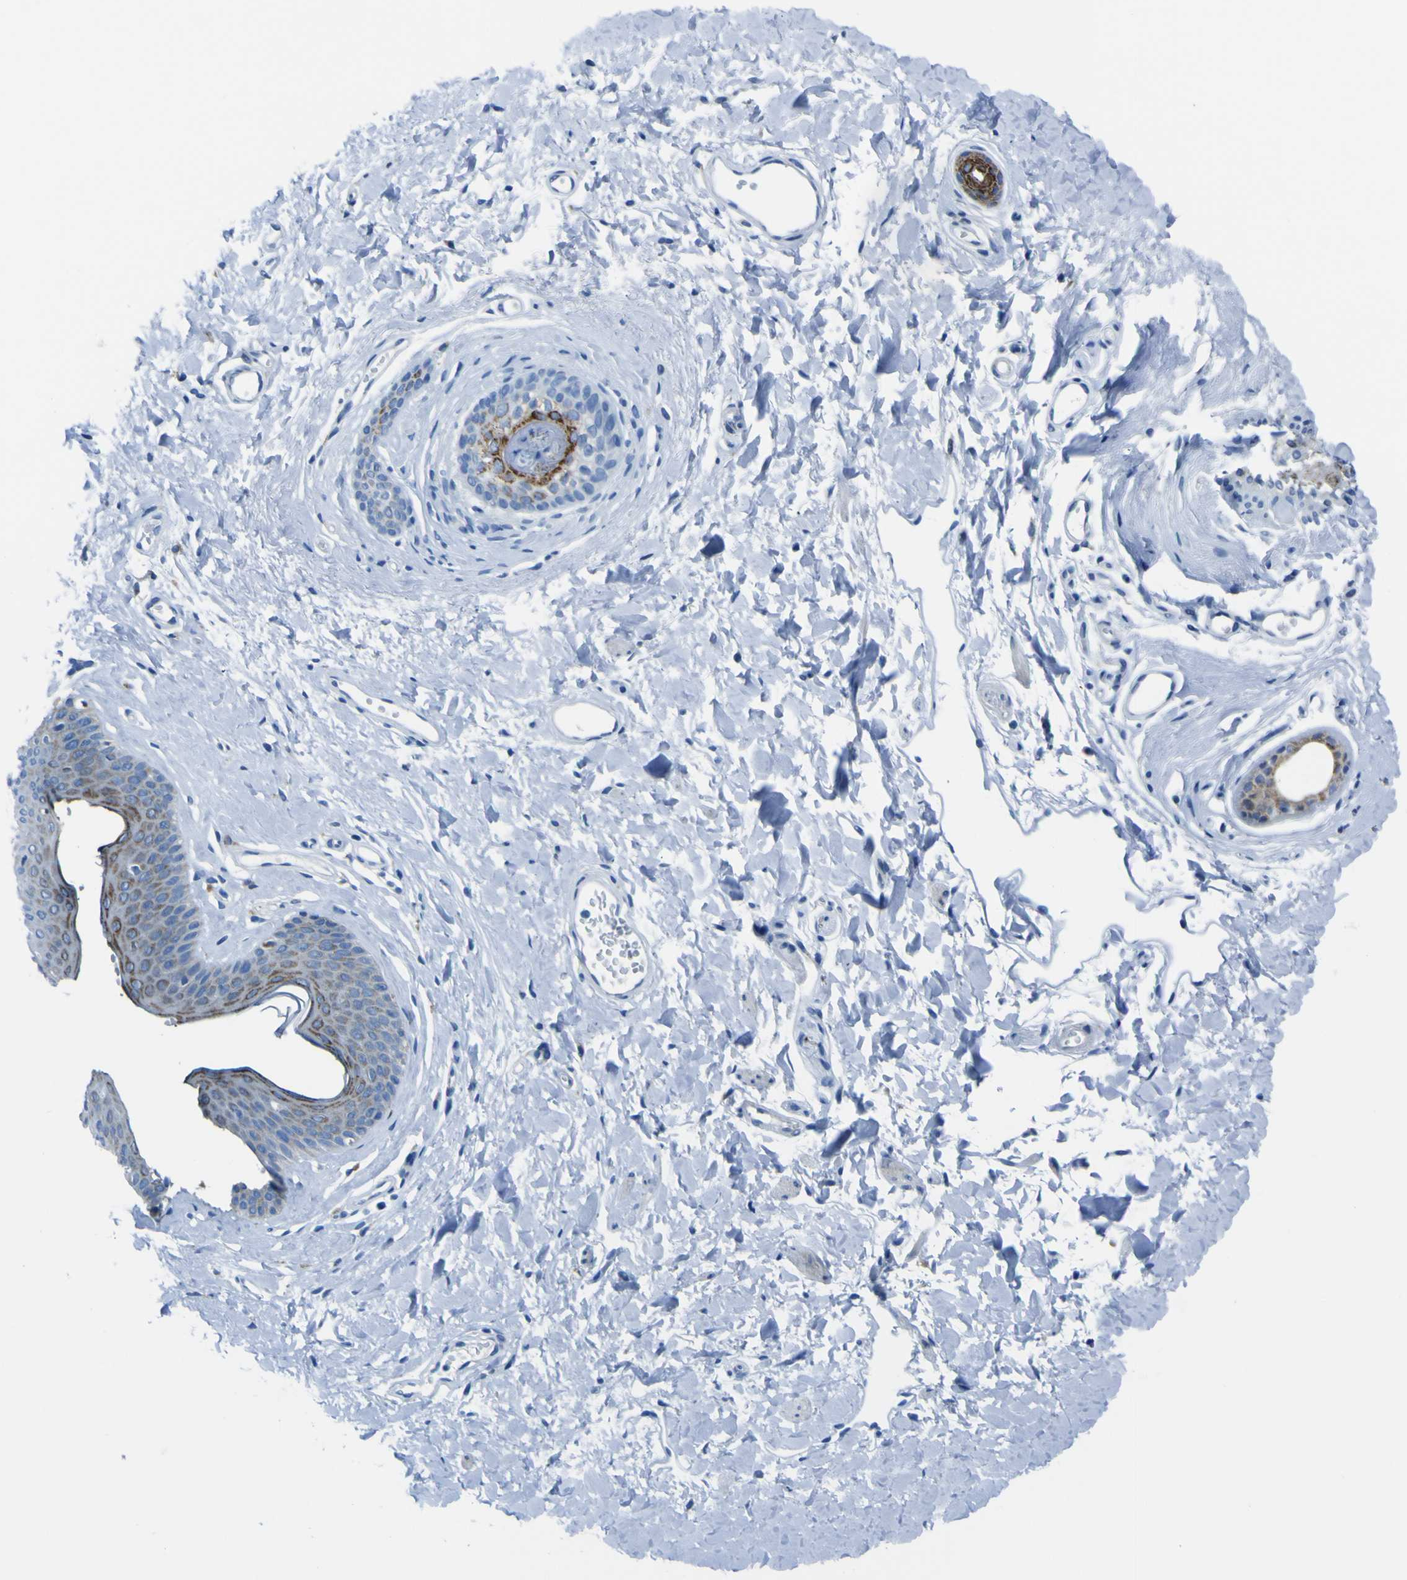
{"staining": {"intensity": "moderate", "quantity": "25%-75%", "location": "cytoplasmic/membranous"}, "tissue": "skin", "cell_type": "Epidermal cells", "image_type": "normal", "snomed": [{"axis": "morphology", "description": "Normal tissue, NOS"}, {"axis": "morphology", "description": "Inflammation, NOS"}, {"axis": "topography", "description": "Vulva"}], "caption": "Immunohistochemistry (DAB) staining of normal skin demonstrates moderate cytoplasmic/membranous protein staining in about 25%-75% of epidermal cells.", "gene": "ACSL1", "patient": {"sex": "female", "age": 84}}